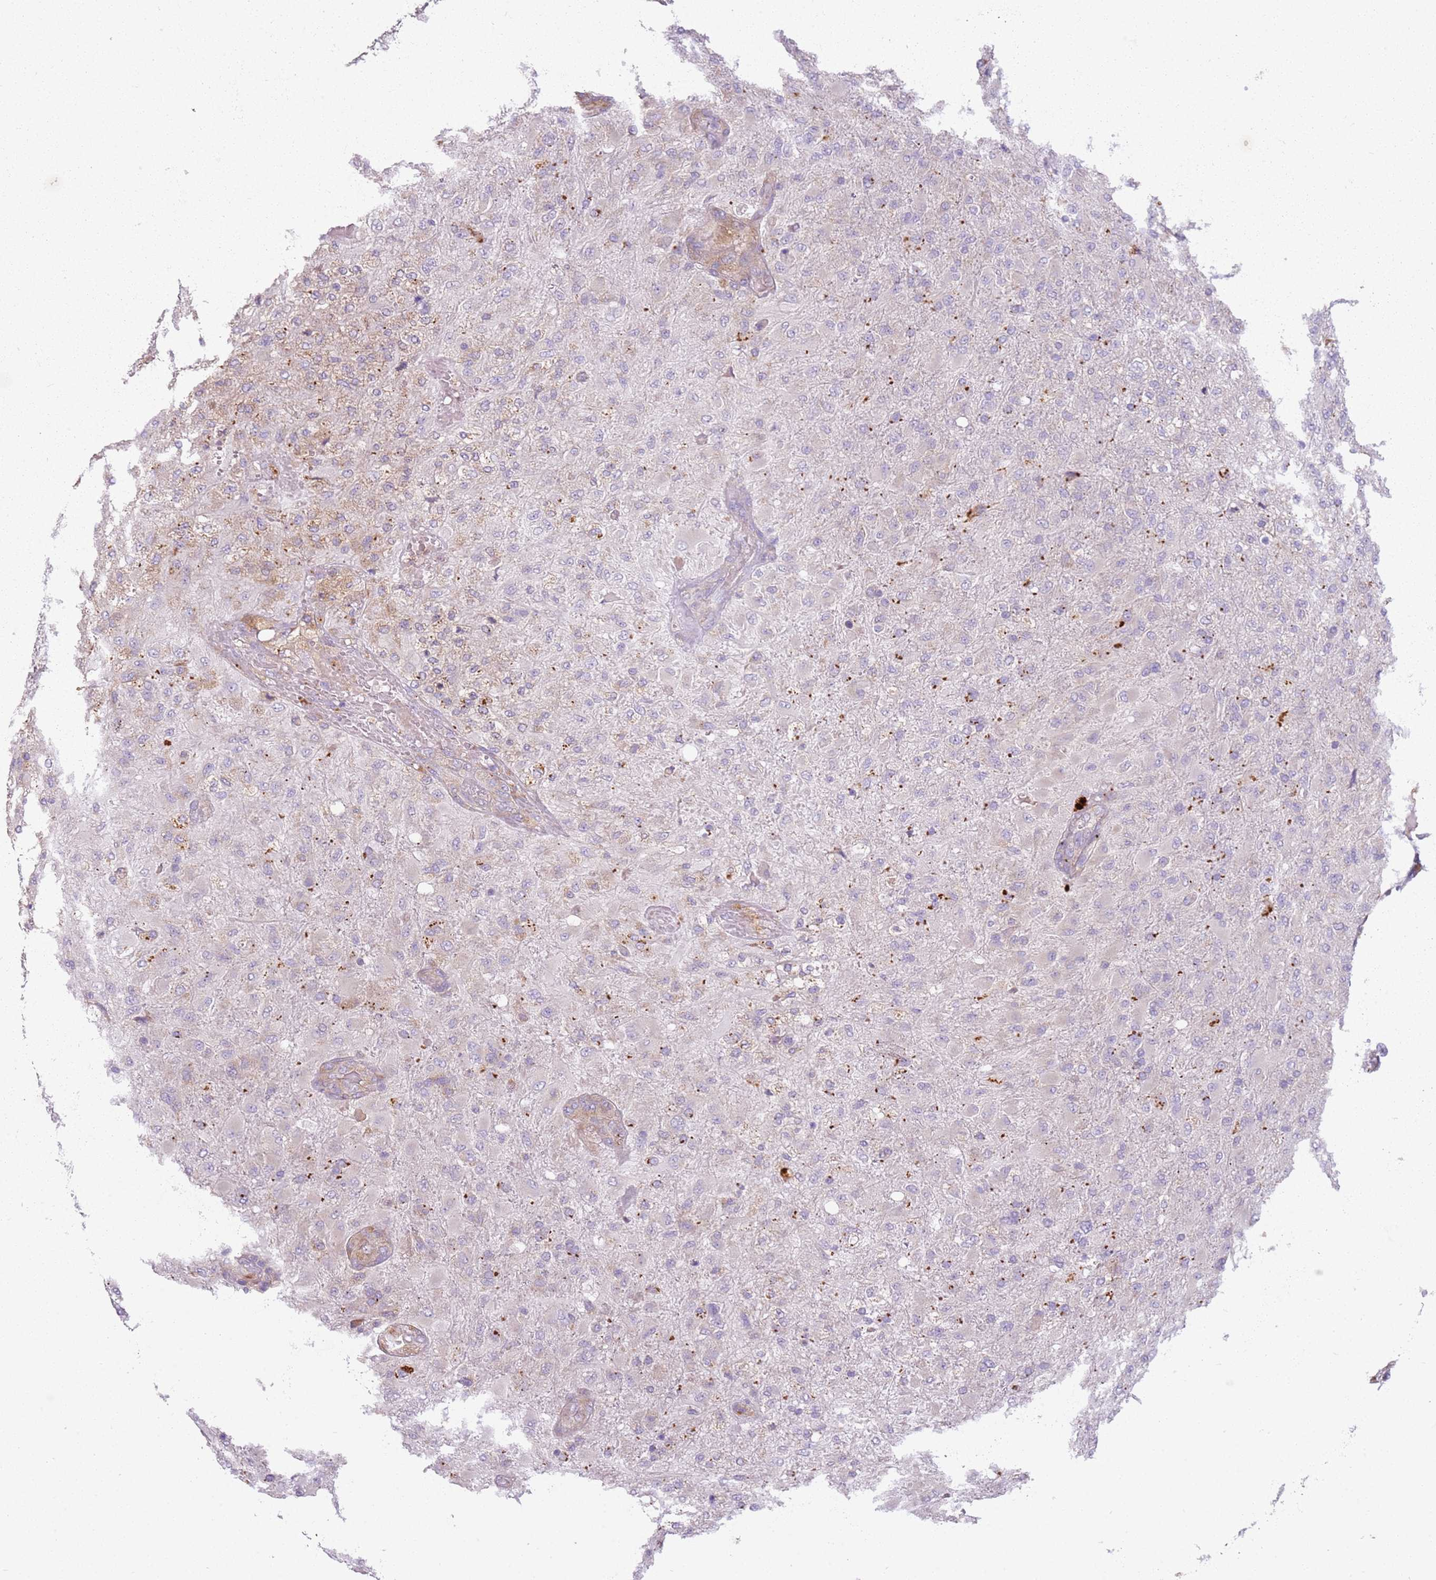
{"staining": {"intensity": "negative", "quantity": "none", "location": "none"}, "tissue": "glioma", "cell_type": "Tumor cells", "image_type": "cancer", "snomed": [{"axis": "morphology", "description": "Glioma, malignant, Low grade"}, {"axis": "topography", "description": "Brain"}], "caption": "High power microscopy photomicrograph of an immunohistochemistry micrograph of glioma, revealing no significant positivity in tumor cells.", "gene": "RPS28", "patient": {"sex": "male", "age": 65}}